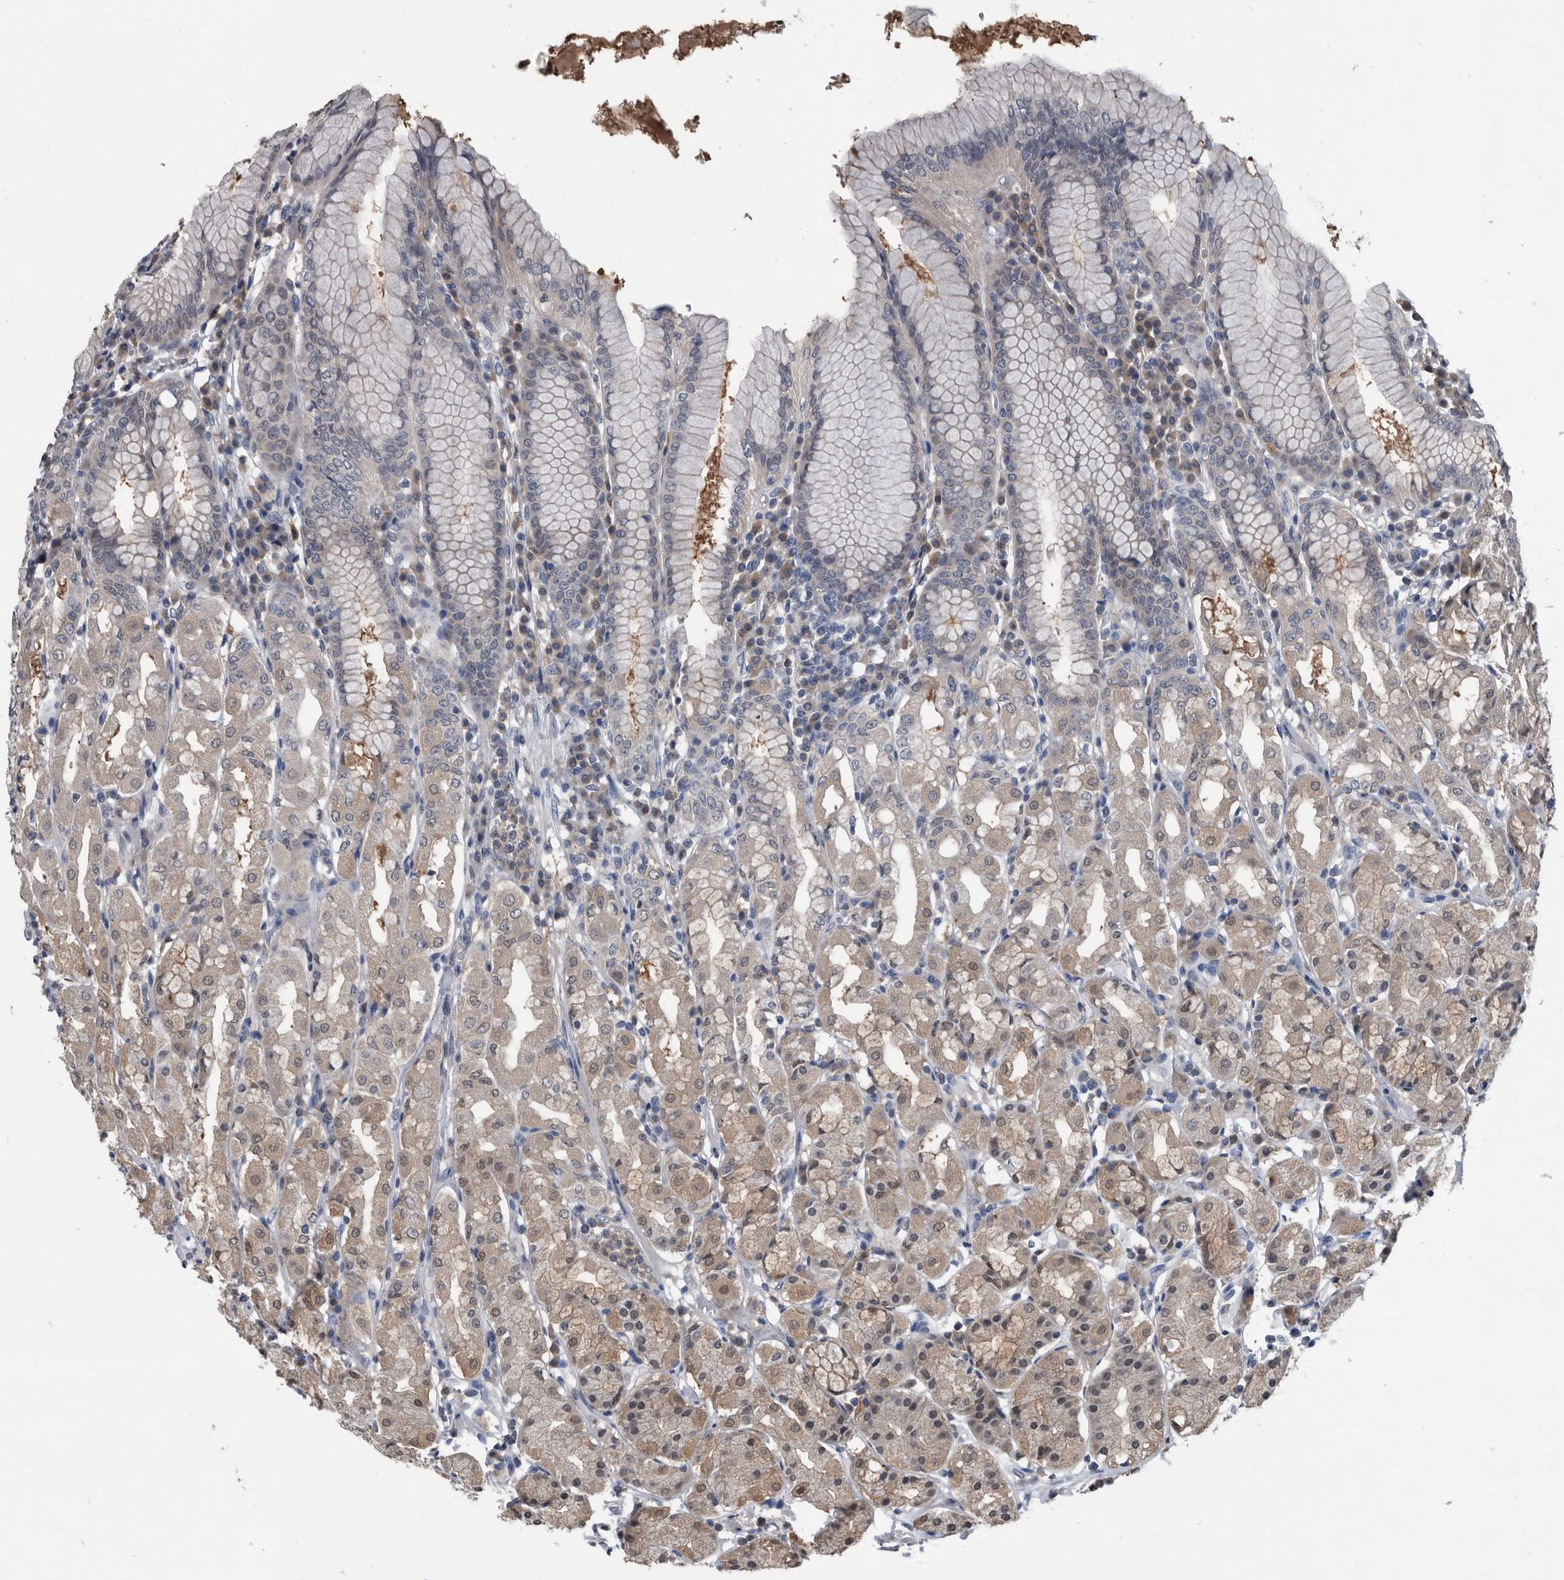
{"staining": {"intensity": "weak", "quantity": "25%-75%", "location": "cytoplasmic/membranous"}, "tissue": "stomach", "cell_type": "Glandular cells", "image_type": "normal", "snomed": [{"axis": "morphology", "description": "Normal tissue, NOS"}, {"axis": "topography", "description": "Stomach"}, {"axis": "topography", "description": "Stomach, lower"}], "caption": "Normal stomach demonstrates weak cytoplasmic/membranous expression in approximately 25%-75% of glandular cells, visualized by immunohistochemistry.", "gene": "PDXK", "patient": {"sex": "female", "age": 56}}